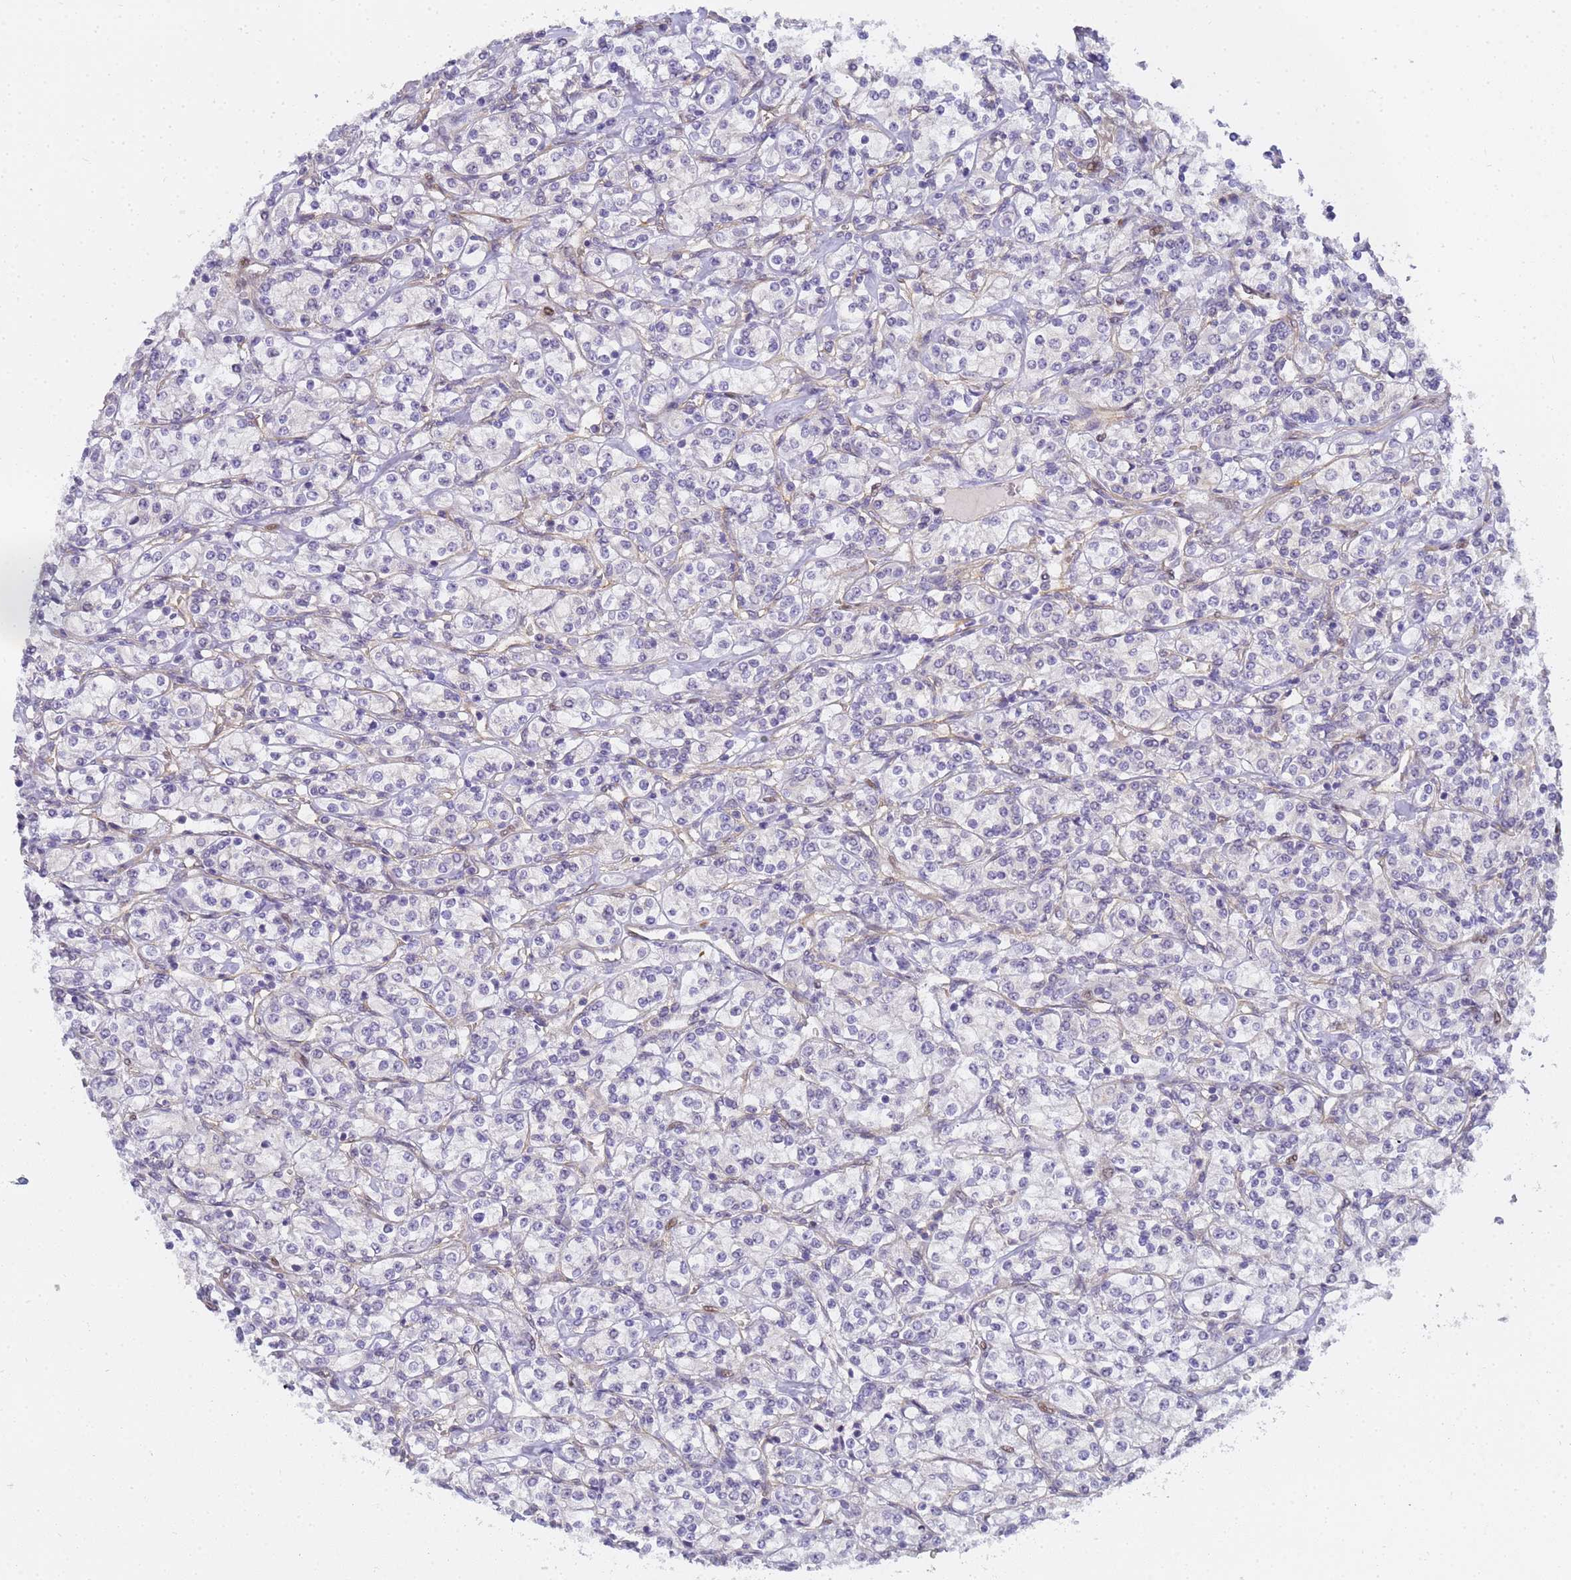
{"staining": {"intensity": "negative", "quantity": "none", "location": "none"}, "tissue": "renal cancer", "cell_type": "Tumor cells", "image_type": "cancer", "snomed": [{"axis": "morphology", "description": "Adenocarcinoma, NOS"}, {"axis": "topography", "description": "Kidney"}], "caption": "Immunohistochemistry micrograph of renal cancer (adenocarcinoma) stained for a protein (brown), which demonstrates no staining in tumor cells. Nuclei are stained in blue.", "gene": "GON4L", "patient": {"sex": "male", "age": 77}}